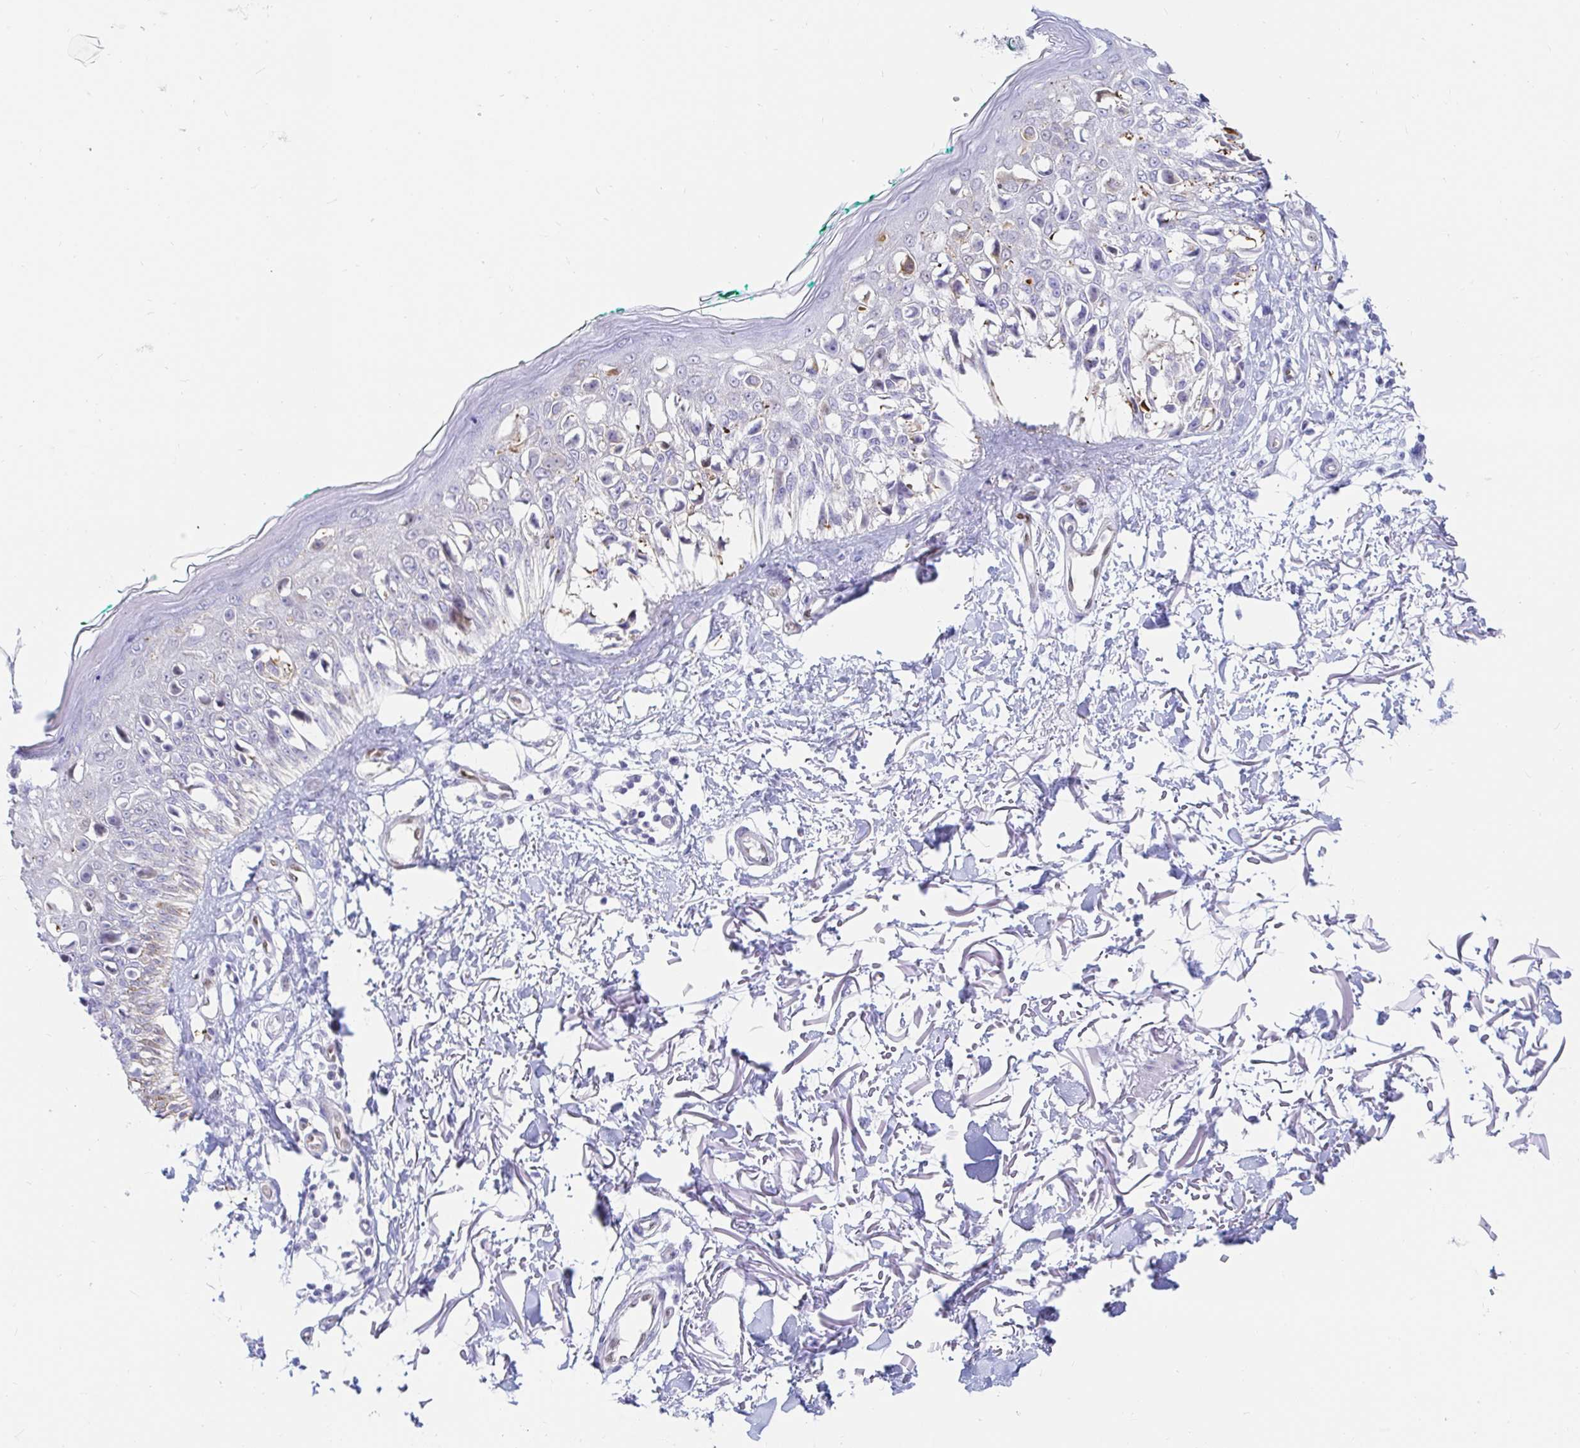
{"staining": {"intensity": "moderate", "quantity": "<25%", "location": "cytoplasmic/membranous"}, "tissue": "melanoma", "cell_type": "Tumor cells", "image_type": "cancer", "snomed": [{"axis": "morphology", "description": "Malignant melanoma, NOS"}, {"axis": "topography", "description": "Skin"}], "caption": "Melanoma was stained to show a protein in brown. There is low levels of moderate cytoplasmic/membranous staining in approximately <25% of tumor cells.", "gene": "HINFP", "patient": {"sex": "male", "age": 73}}